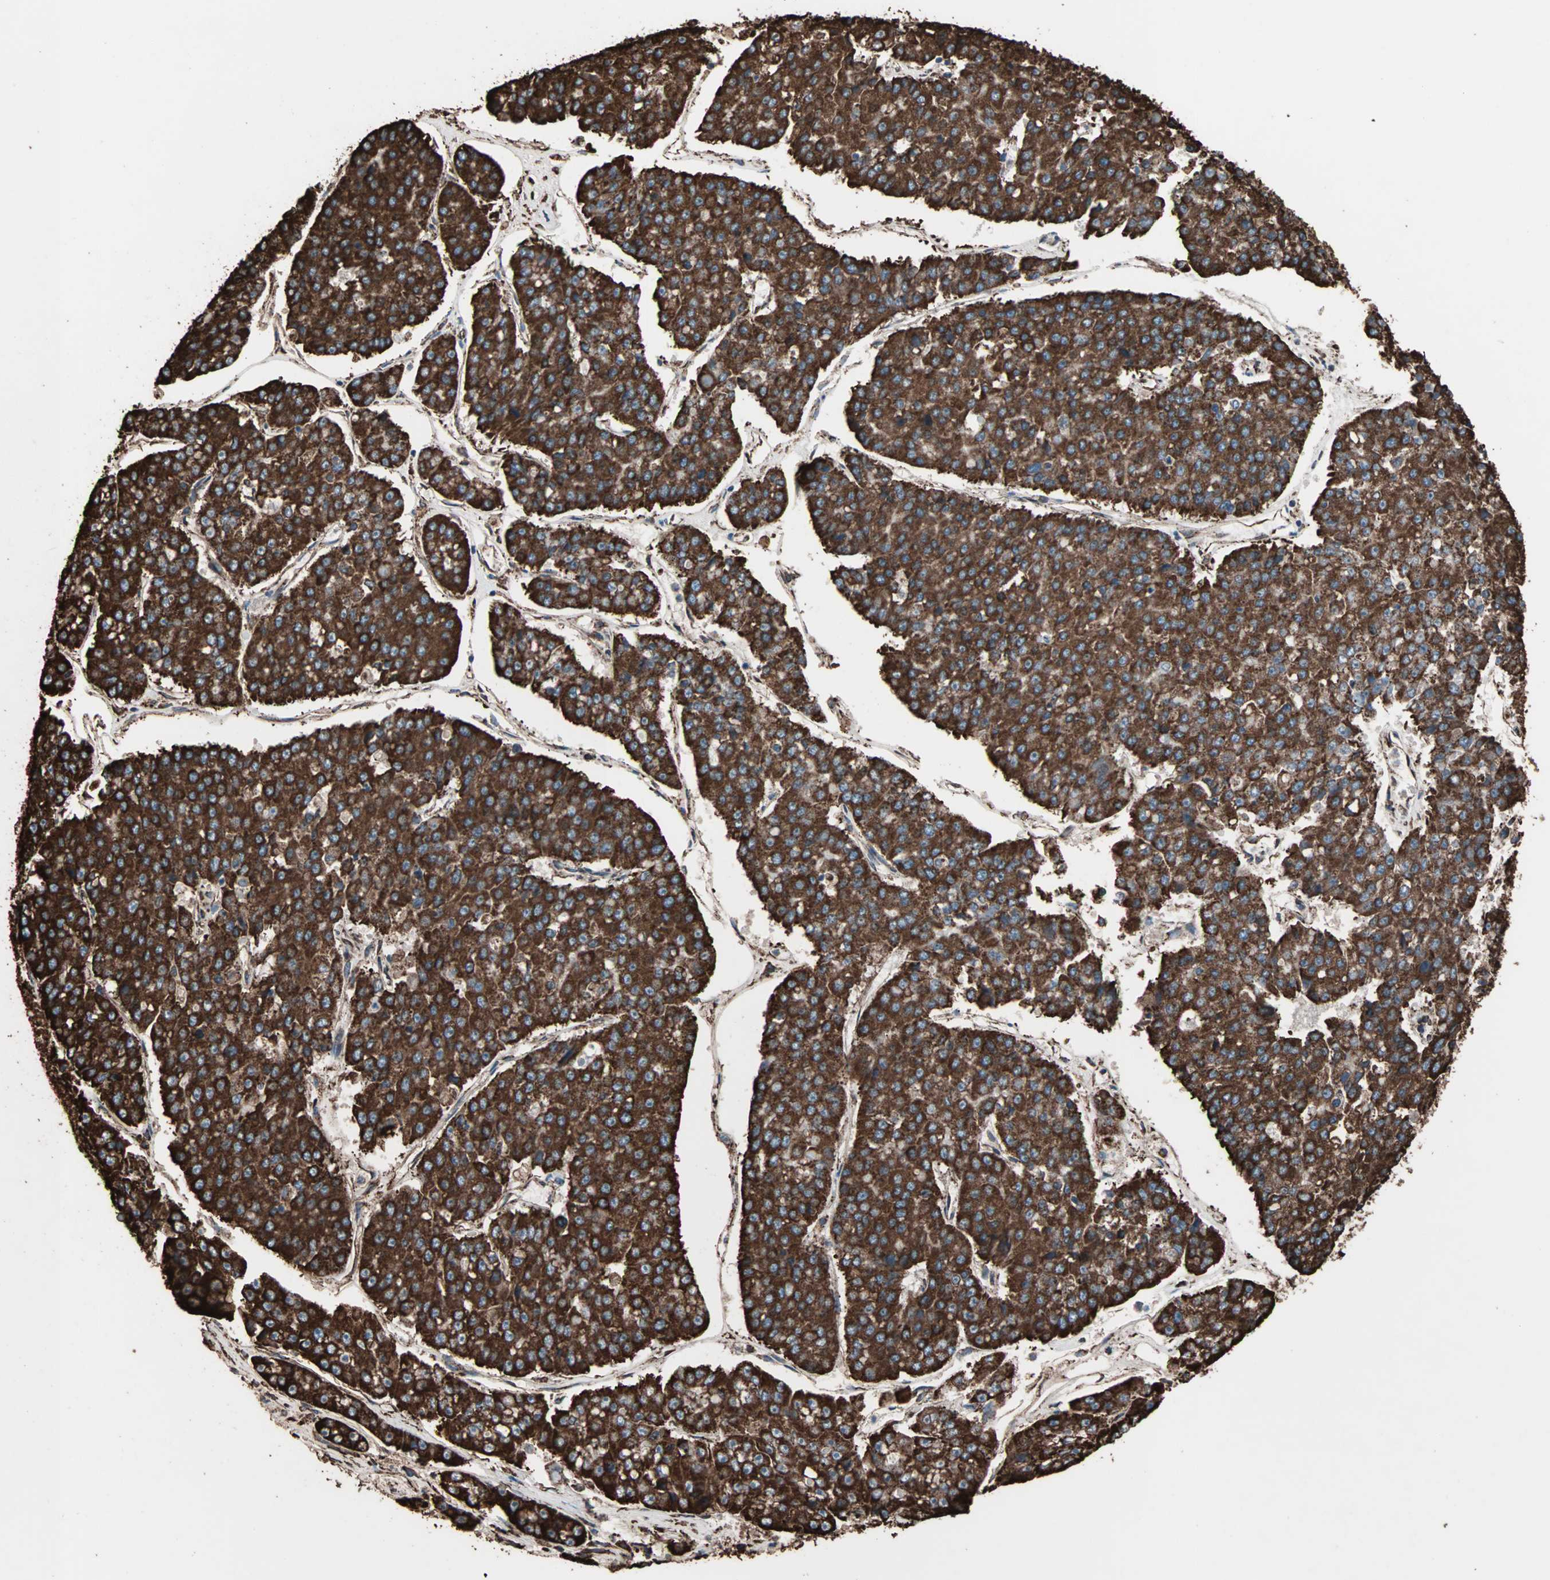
{"staining": {"intensity": "strong", "quantity": ">75%", "location": "cytoplasmic/membranous"}, "tissue": "pancreatic cancer", "cell_type": "Tumor cells", "image_type": "cancer", "snomed": [{"axis": "morphology", "description": "Adenocarcinoma, NOS"}, {"axis": "topography", "description": "Pancreas"}], "caption": "About >75% of tumor cells in human adenocarcinoma (pancreatic) reveal strong cytoplasmic/membranous protein positivity as visualized by brown immunohistochemical staining.", "gene": "HSP90B1", "patient": {"sex": "male", "age": 50}}